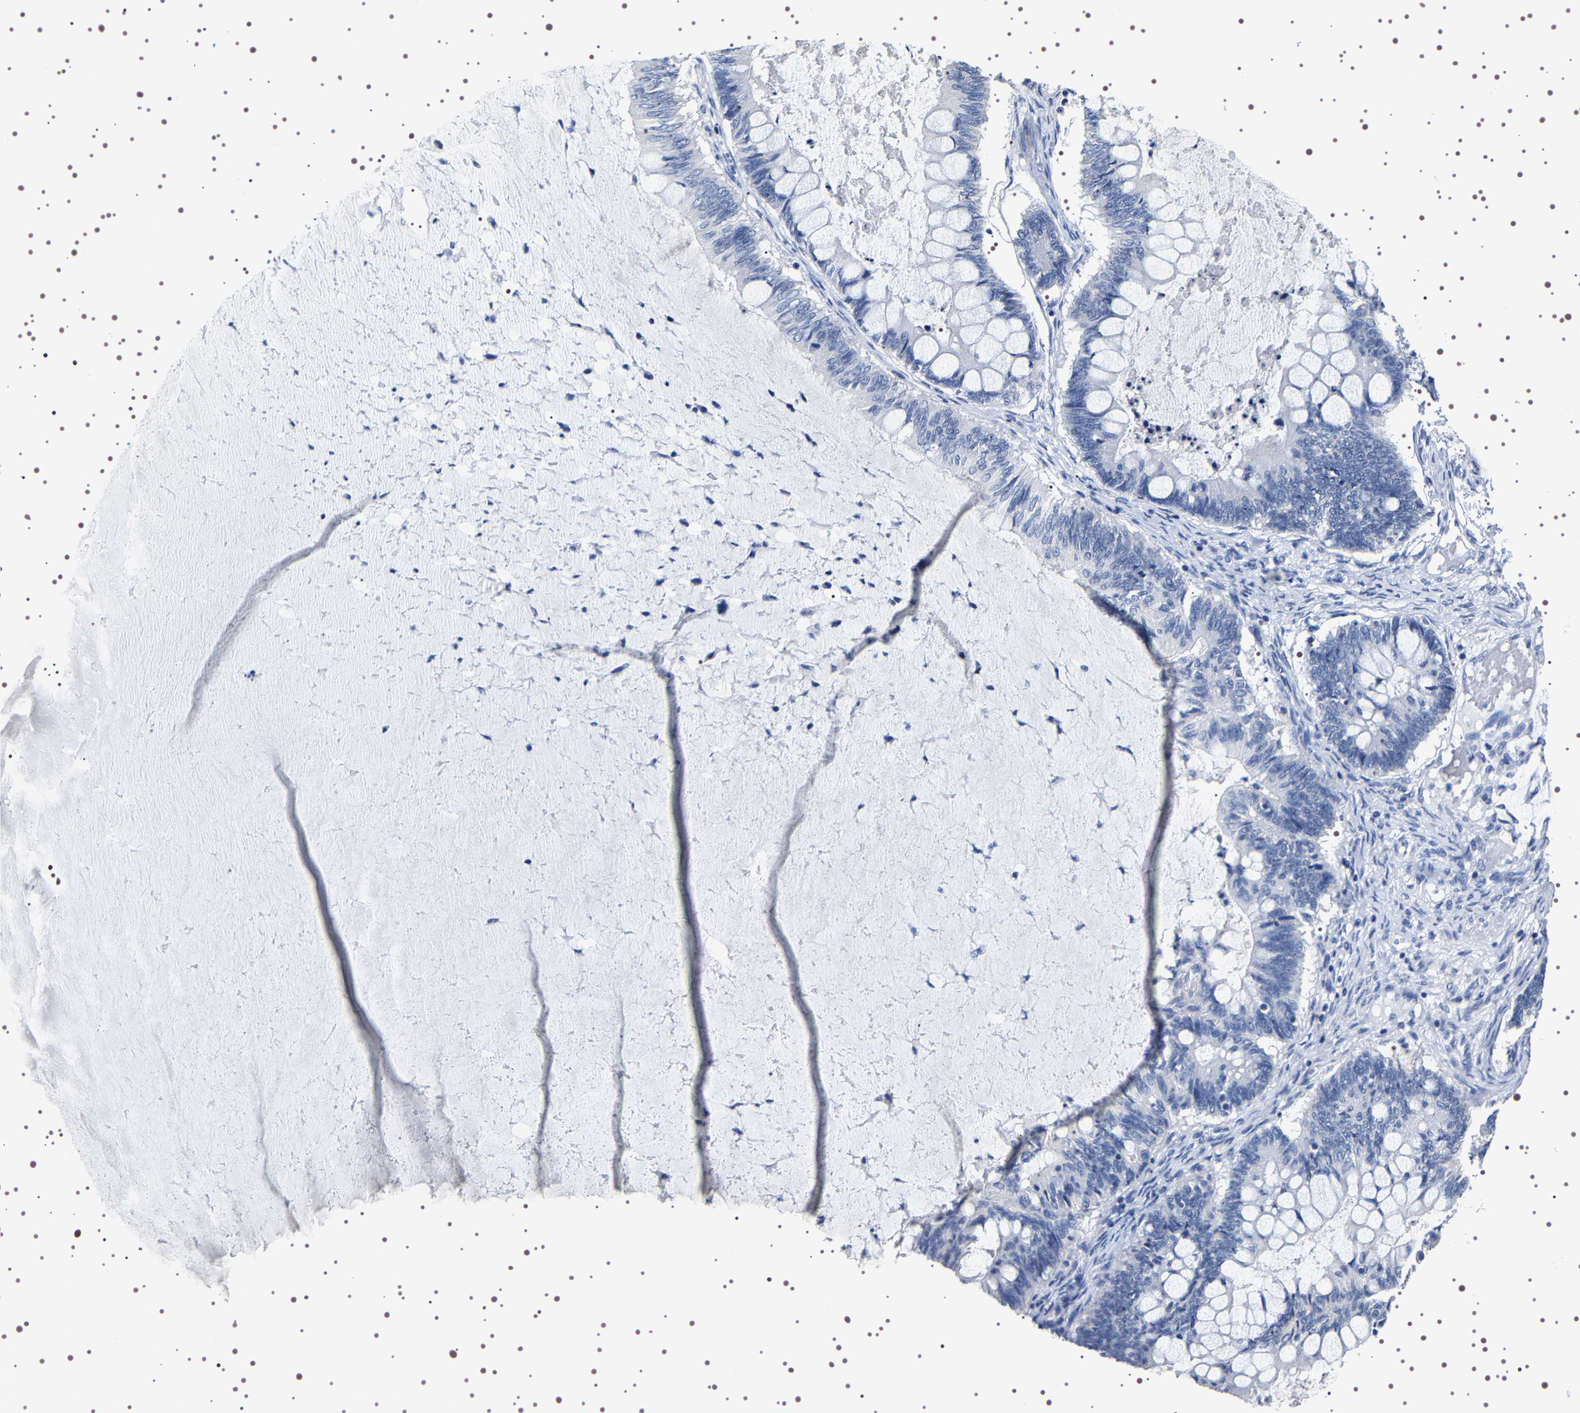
{"staining": {"intensity": "negative", "quantity": "none", "location": "none"}, "tissue": "ovarian cancer", "cell_type": "Tumor cells", "image_type": "cancer", "snomed": [{"axis": "morphology", "description": "Cystadenocarcinoma, mucinous, NOS"}, {"axis": "topography", "description": "Ovary"}], "caption": "Immunohistochemistry (IHC) of human ovarian cancer (mucinous cystadenocarcinoma) shows no staining in tumor cells. Nuclei are stained in blue.", "gene": "UBQLN3", "patient": {"sex": "female", "age": 61}}